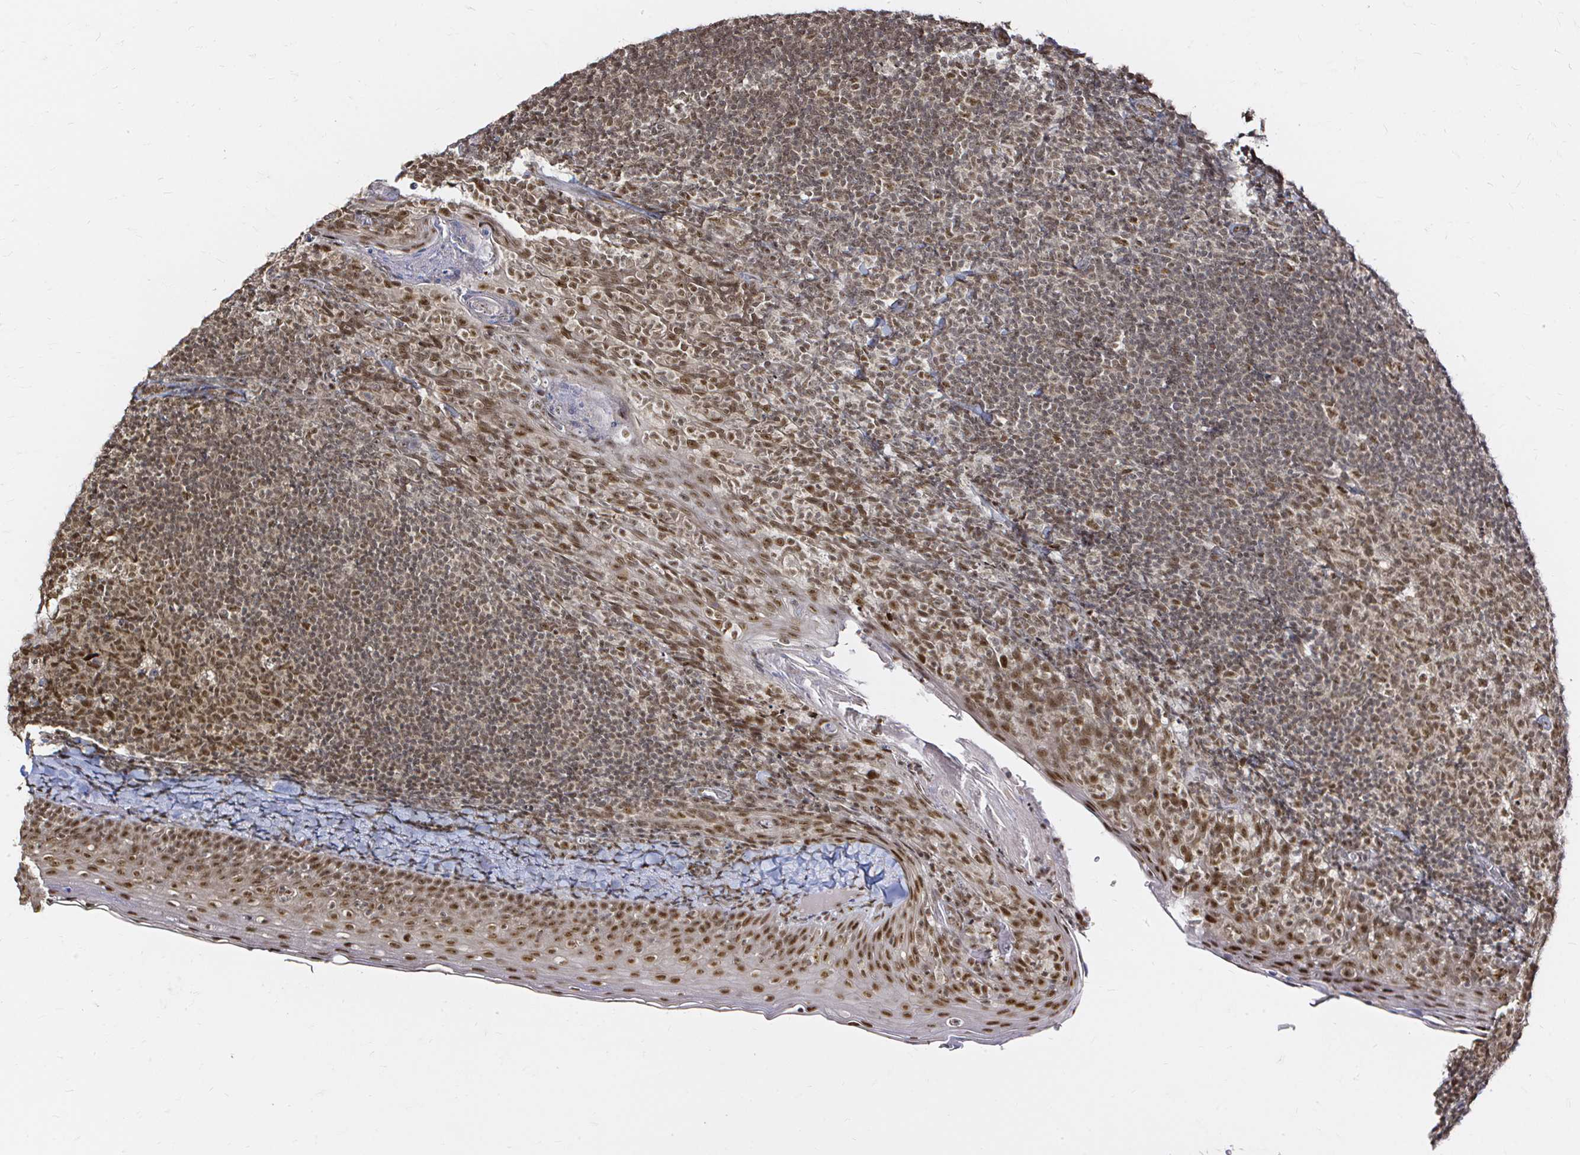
{"staining": {"intensity": "moderate", "quantity": ">75%", "location": "nuclear"}, "tissue": "tonsil", "cell_type": "Germinal center cells", "image_type": "normal", "snomed": [{"axis": "morphology", "description": "Normal tissue, NOS"}, {"axis": "topography", "description": "Tonsil"}], "caption": "A histopathology image of human tonsil stained for a protein displays moderate nuclear brown staining in germinal center cells. (IHC, brightfield microscopy, high magnification).", "gene": "SNRPC", "patient": {"sex": "female", "age": 10}}